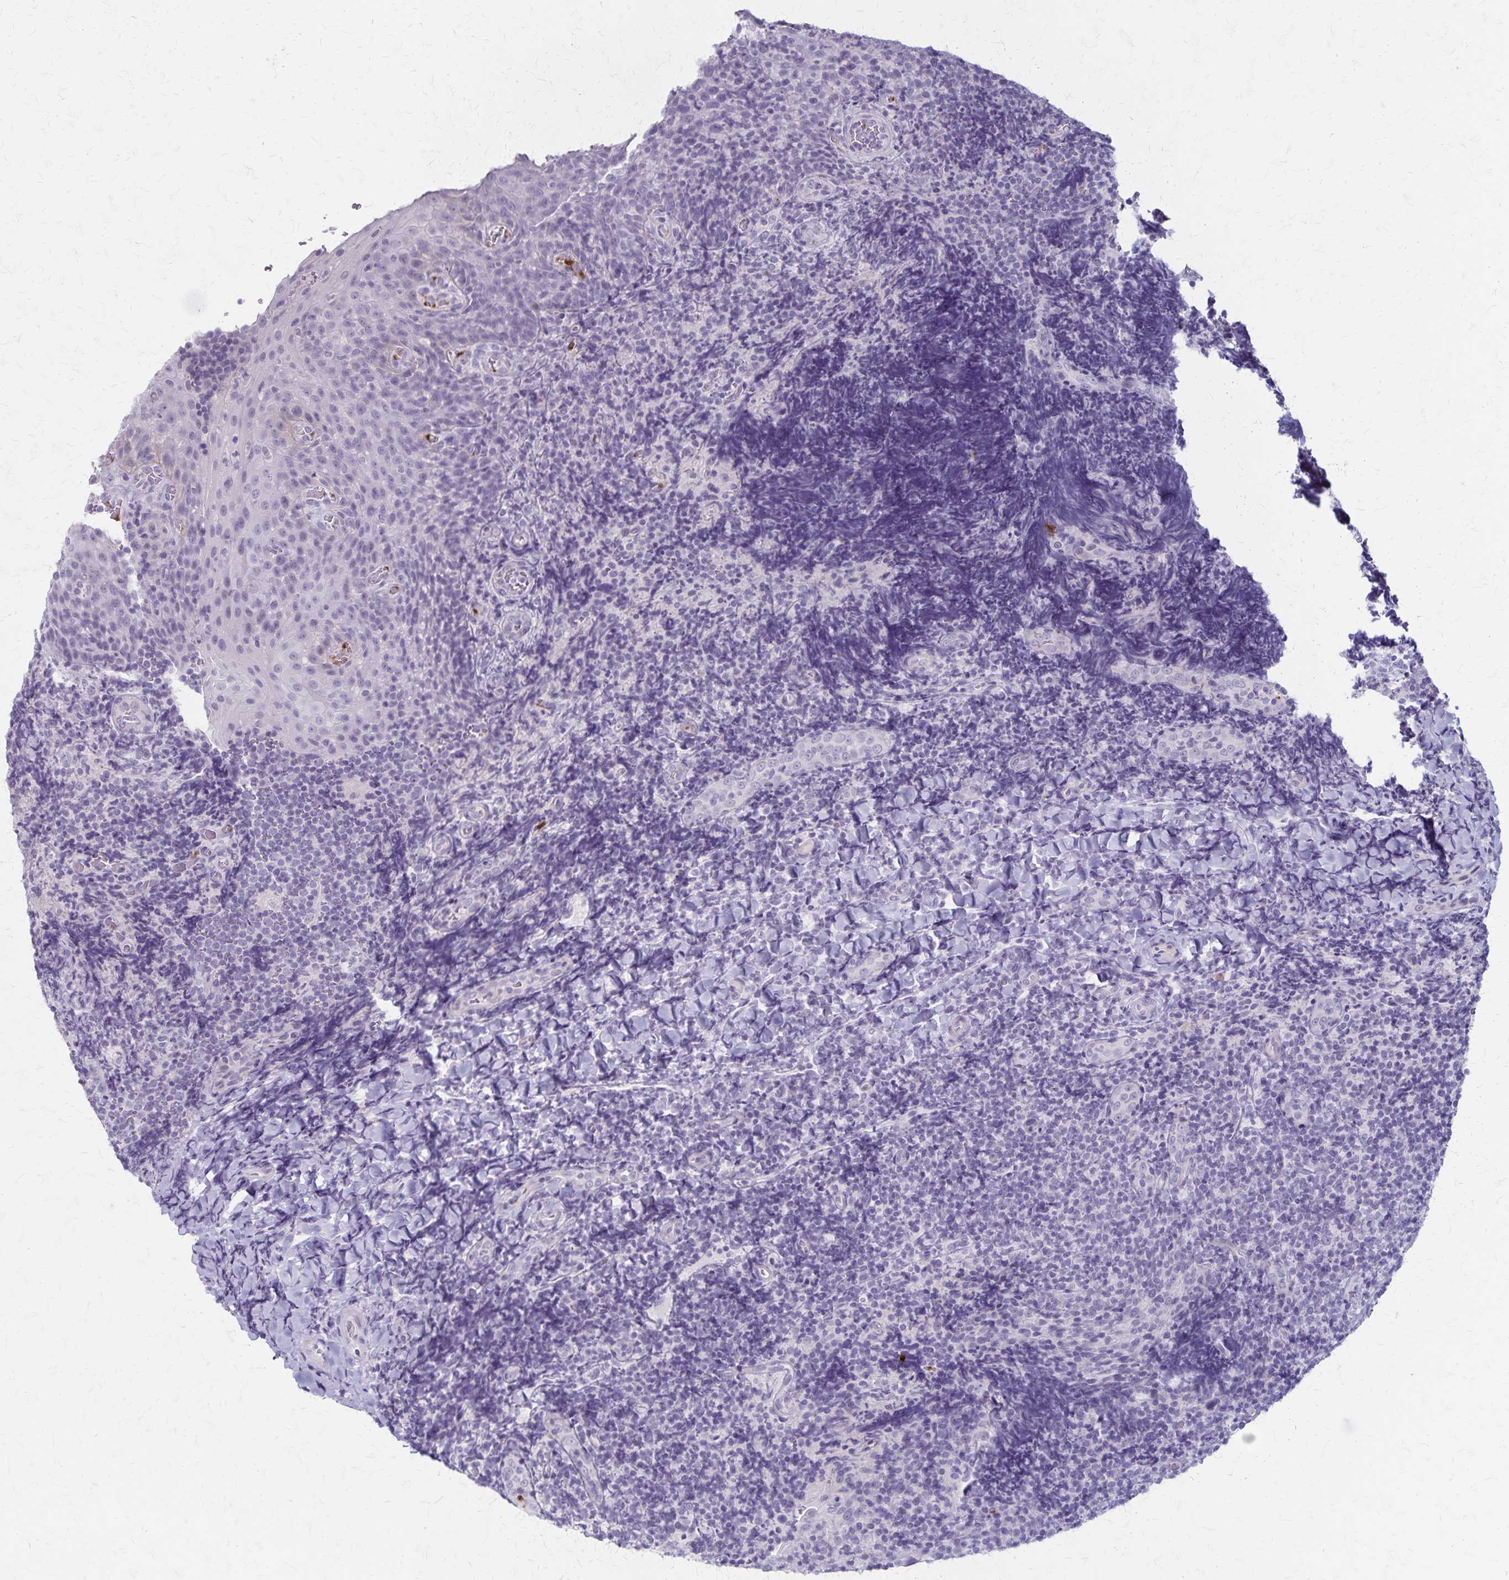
{"staining": {"intensity": "negative", "quantity": "none", "location": "none"}, "tissue": "tonsil", "cell_type": "Germinal center cells", "image_type": "normal", "snomed": [{"axis": "morphology", "description": "Normal tissue, NOS"}, {"axis": "topography", "description": "Tonsil"}], "caption": "Immunohistochemistry image of normal human tonsil stained for a protein (brown), which demonstrates no staining in germinal center cells. (Stains: DAB IHC with hematoxylin counter stain, Microscopy: brightfield microscopy at high magnification).", "gene": "RASL10B", "patient": {"sex": "male", "age": 17}}